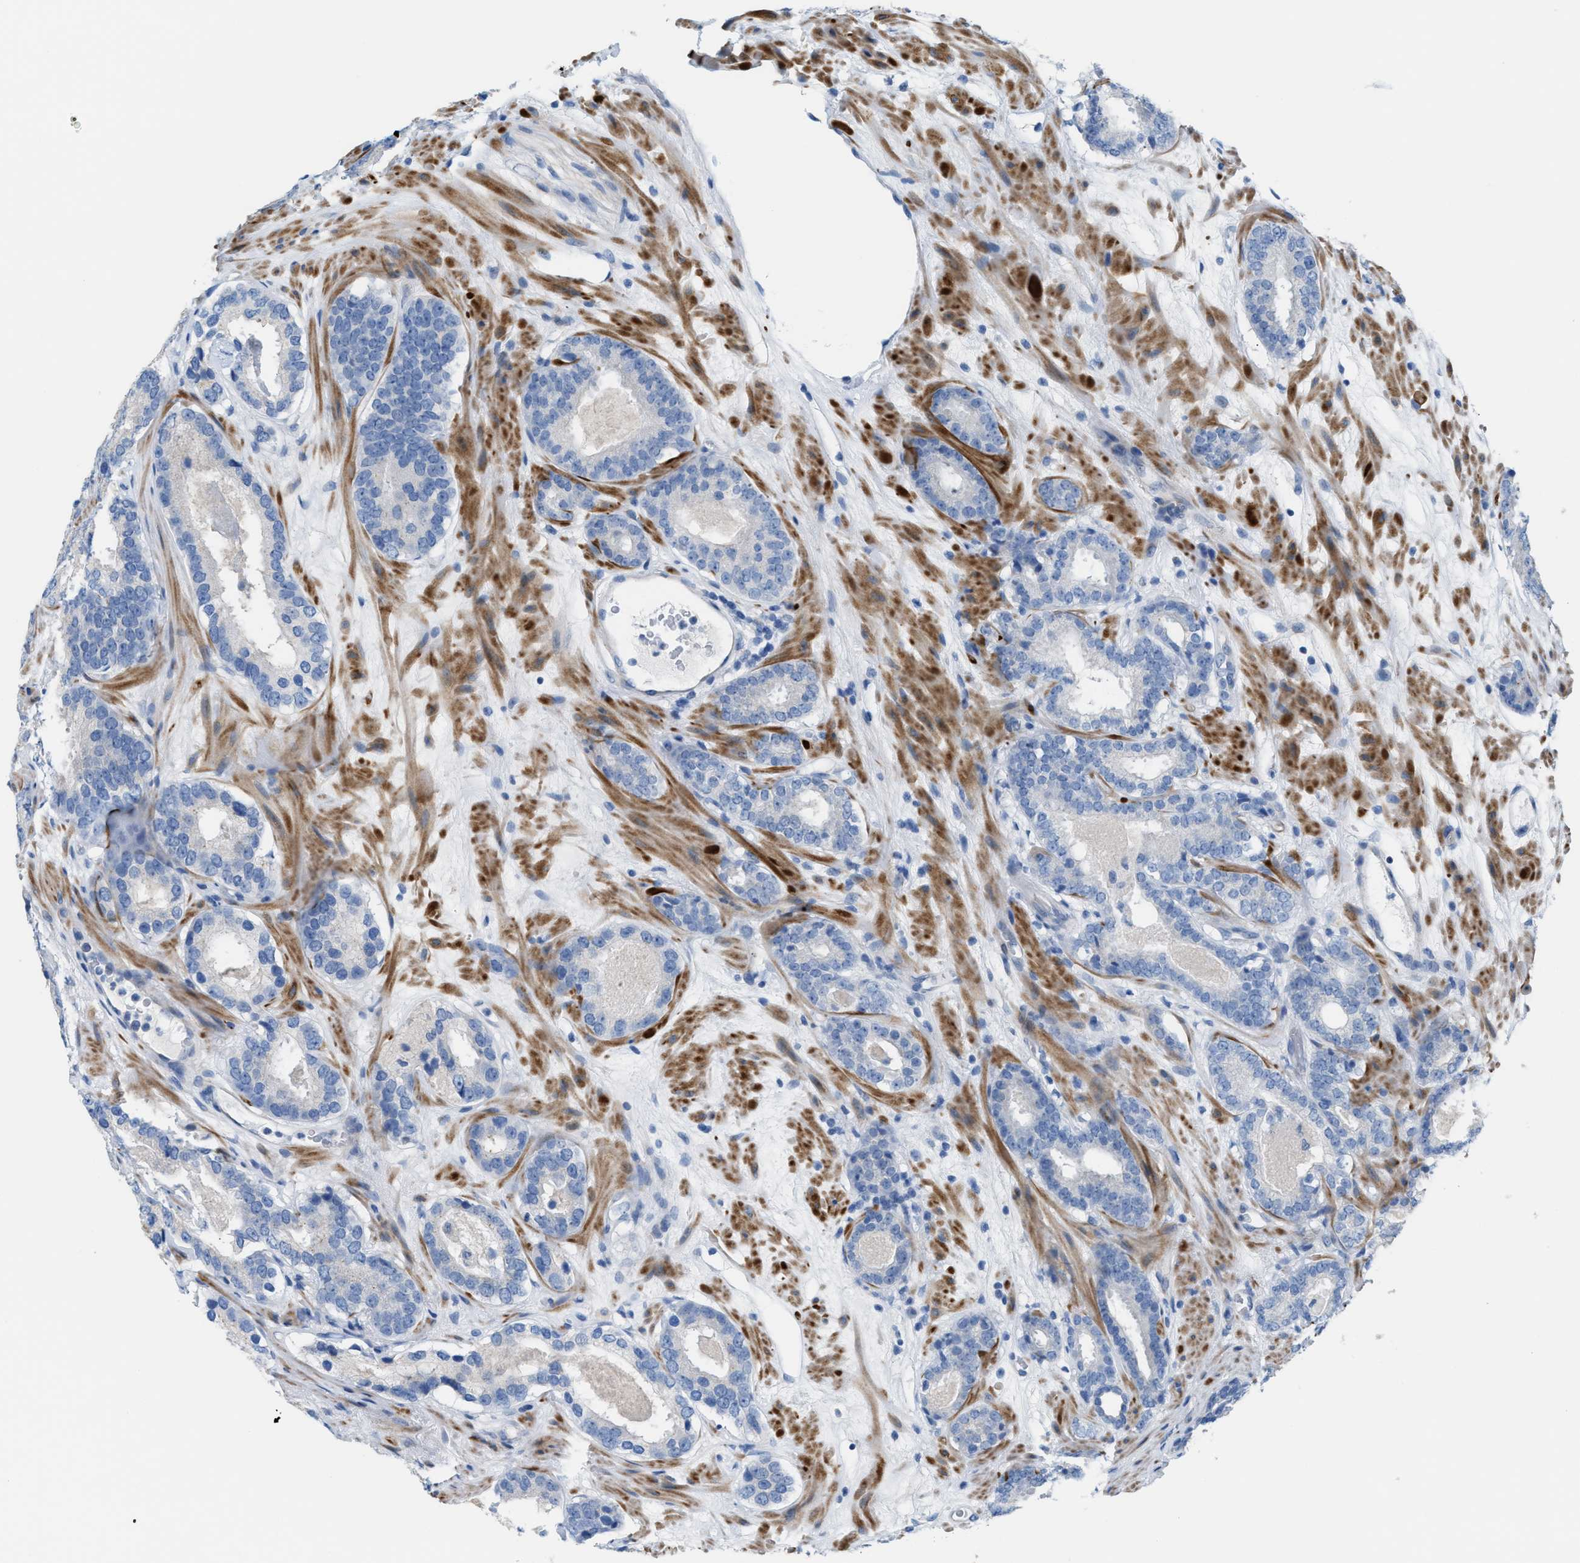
{"staining": {"intensity": "negative", "quantity": "none", "location": "none"}, "tissue": "prostate cancer", "cell_type": "Tumor cells", "image_type": "cancer", "snomed": [{"axis": "morphology", "description": "Adenocarcinoma, Low grade"}, {"axis": "topography", "description": "Prostate"}], "caption": "This is an immunohistochemistry micrograph of human prostate cancer (low-grade adenocarcinoma). There is no positivity in tumor cells.", "gene": "MPP3", "patient": {"sex": "male", "age": 69}}